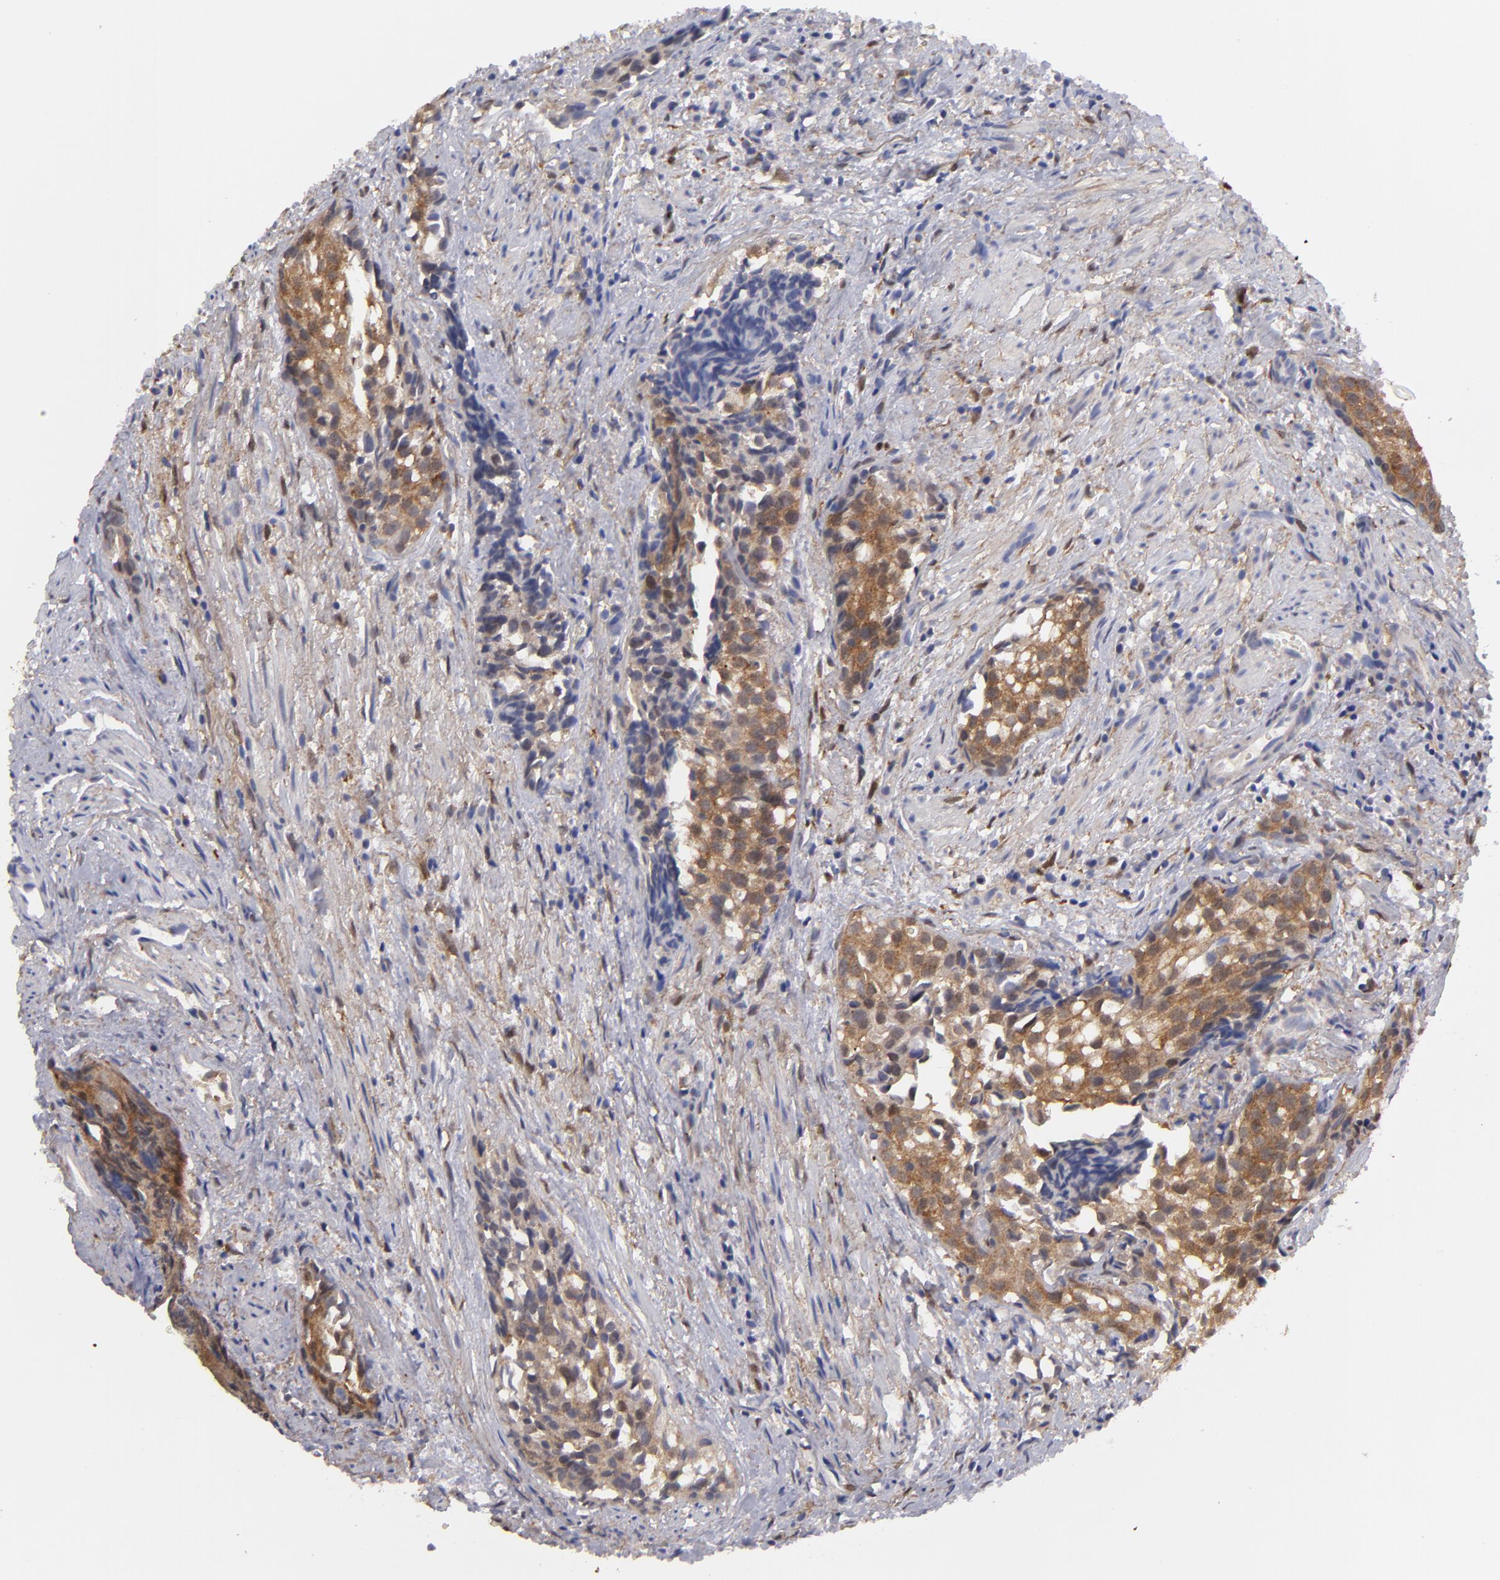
{"staining": {"intensity": "moderate", "quantity": "25%-75%", "location": "cytoplasmic/membranous"}, "tissue": "urothelial cancer", "cell_type": "Tumor cells", "image_type": "cancer", "snomed": [{"axis": "morphology", "description": "Urothelial carcinoma, High grade"}, {"axis": "topography", "description": "Urinary bladder"}], "caption": "Urothelial cancer stained with DAB immunohistochemistry (IHC) exhibits medium levels of moderate cytoplasmic/membranous expression in about 25%-75% of tumor cells.", "gene": "EFS", "patient": {"sex": "female", "age": 78}}